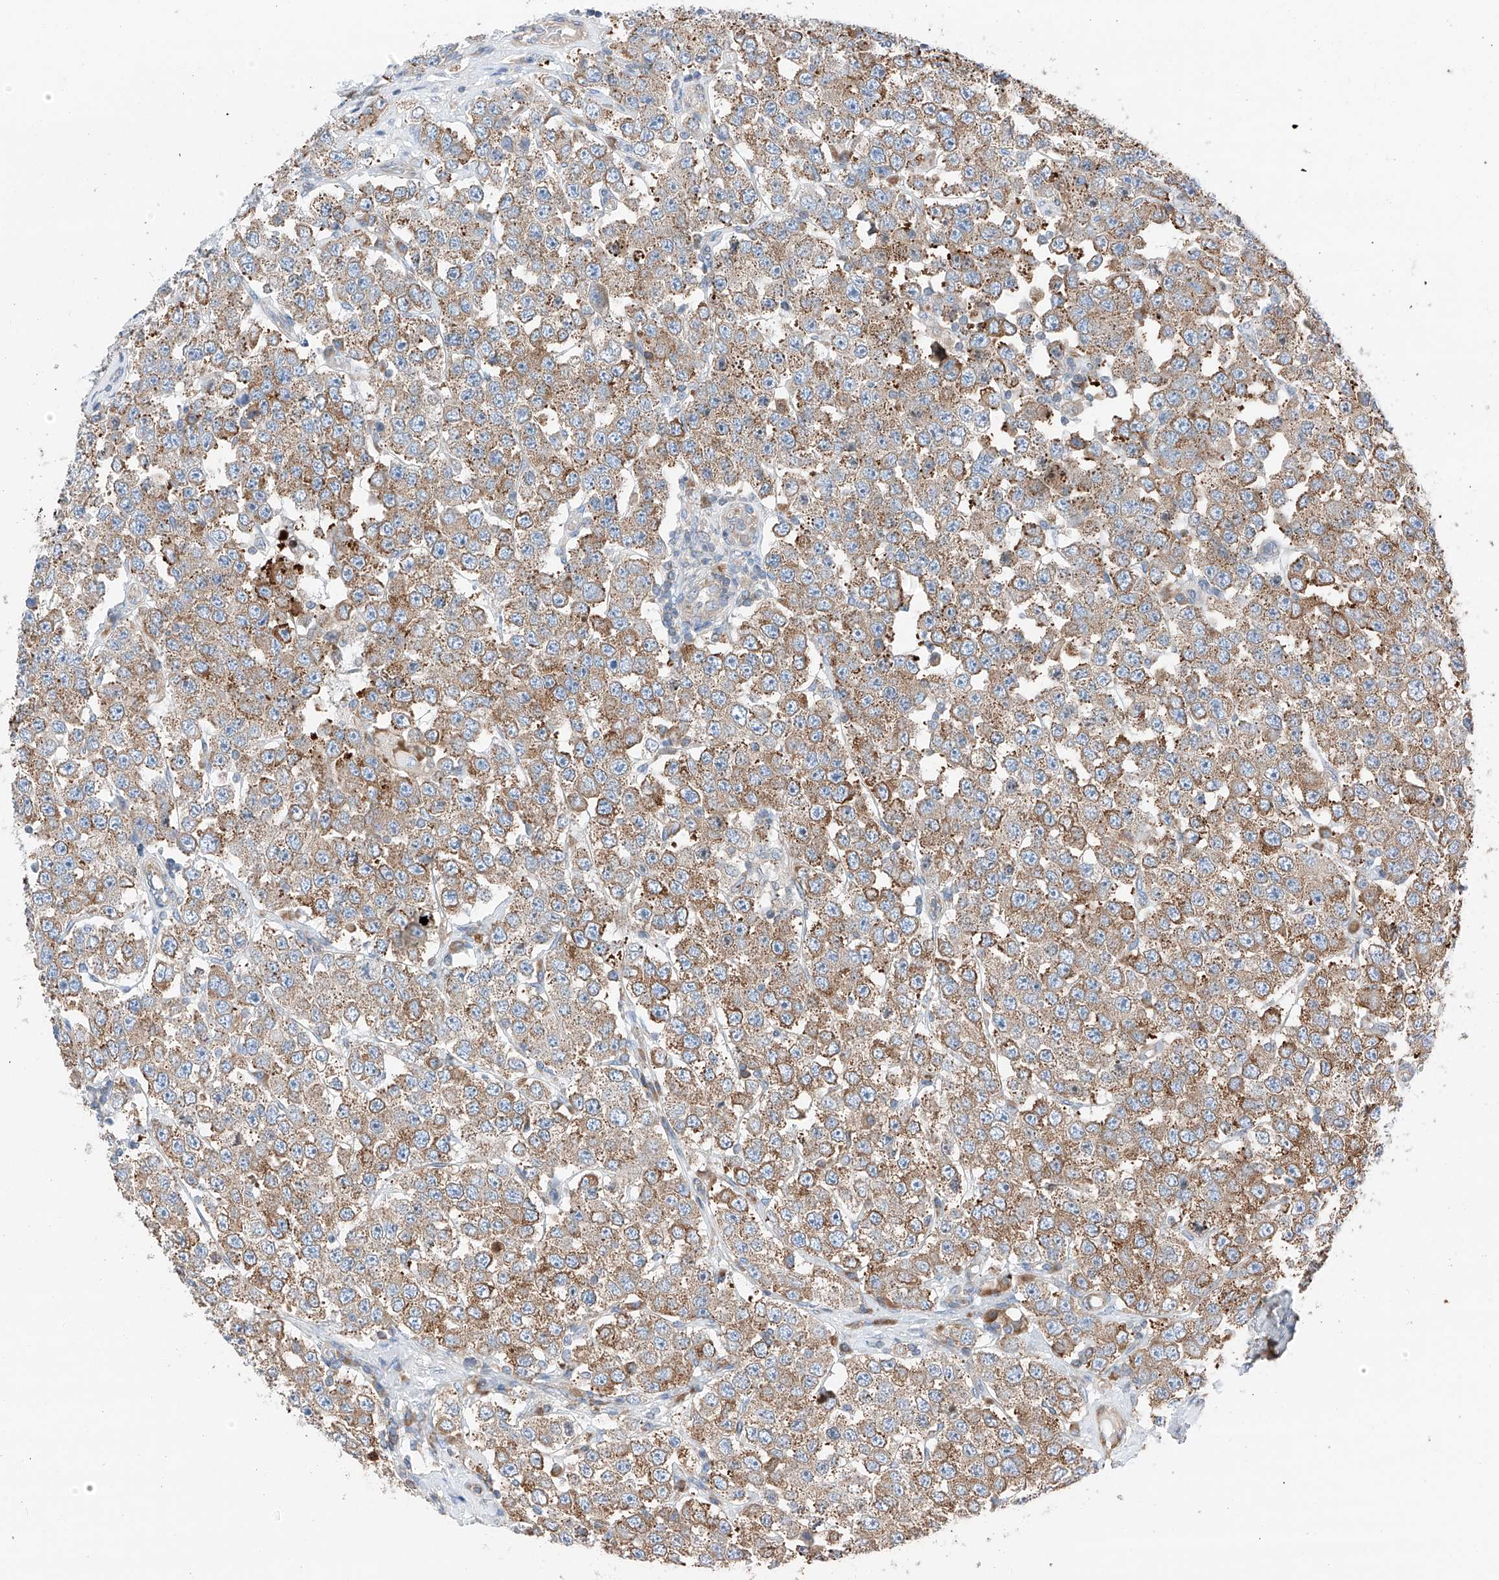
{"staining": {"intensity": "moderate", "quantity": "25%-75%", "location": "cytoplasmic/membranous"}, "tissue": "testis cancer", "cell_type": "Tumor cells", "image_type": "cancer", "snomed": [{"axis": "morphology", "description": "Seminoma, NOS"}, {"axis": "topography", "description": "Testis"}], "caption": "Immunohistochemistry histopathology image of human testis cancer stained for a protein (brown), which exhibits medium levels of moderate cytoplasmic/membranous positivity in about 25%-75% of tumor cells.", "gene": "ZC3H15", "patient": {"sex": "male", "age": 28}}